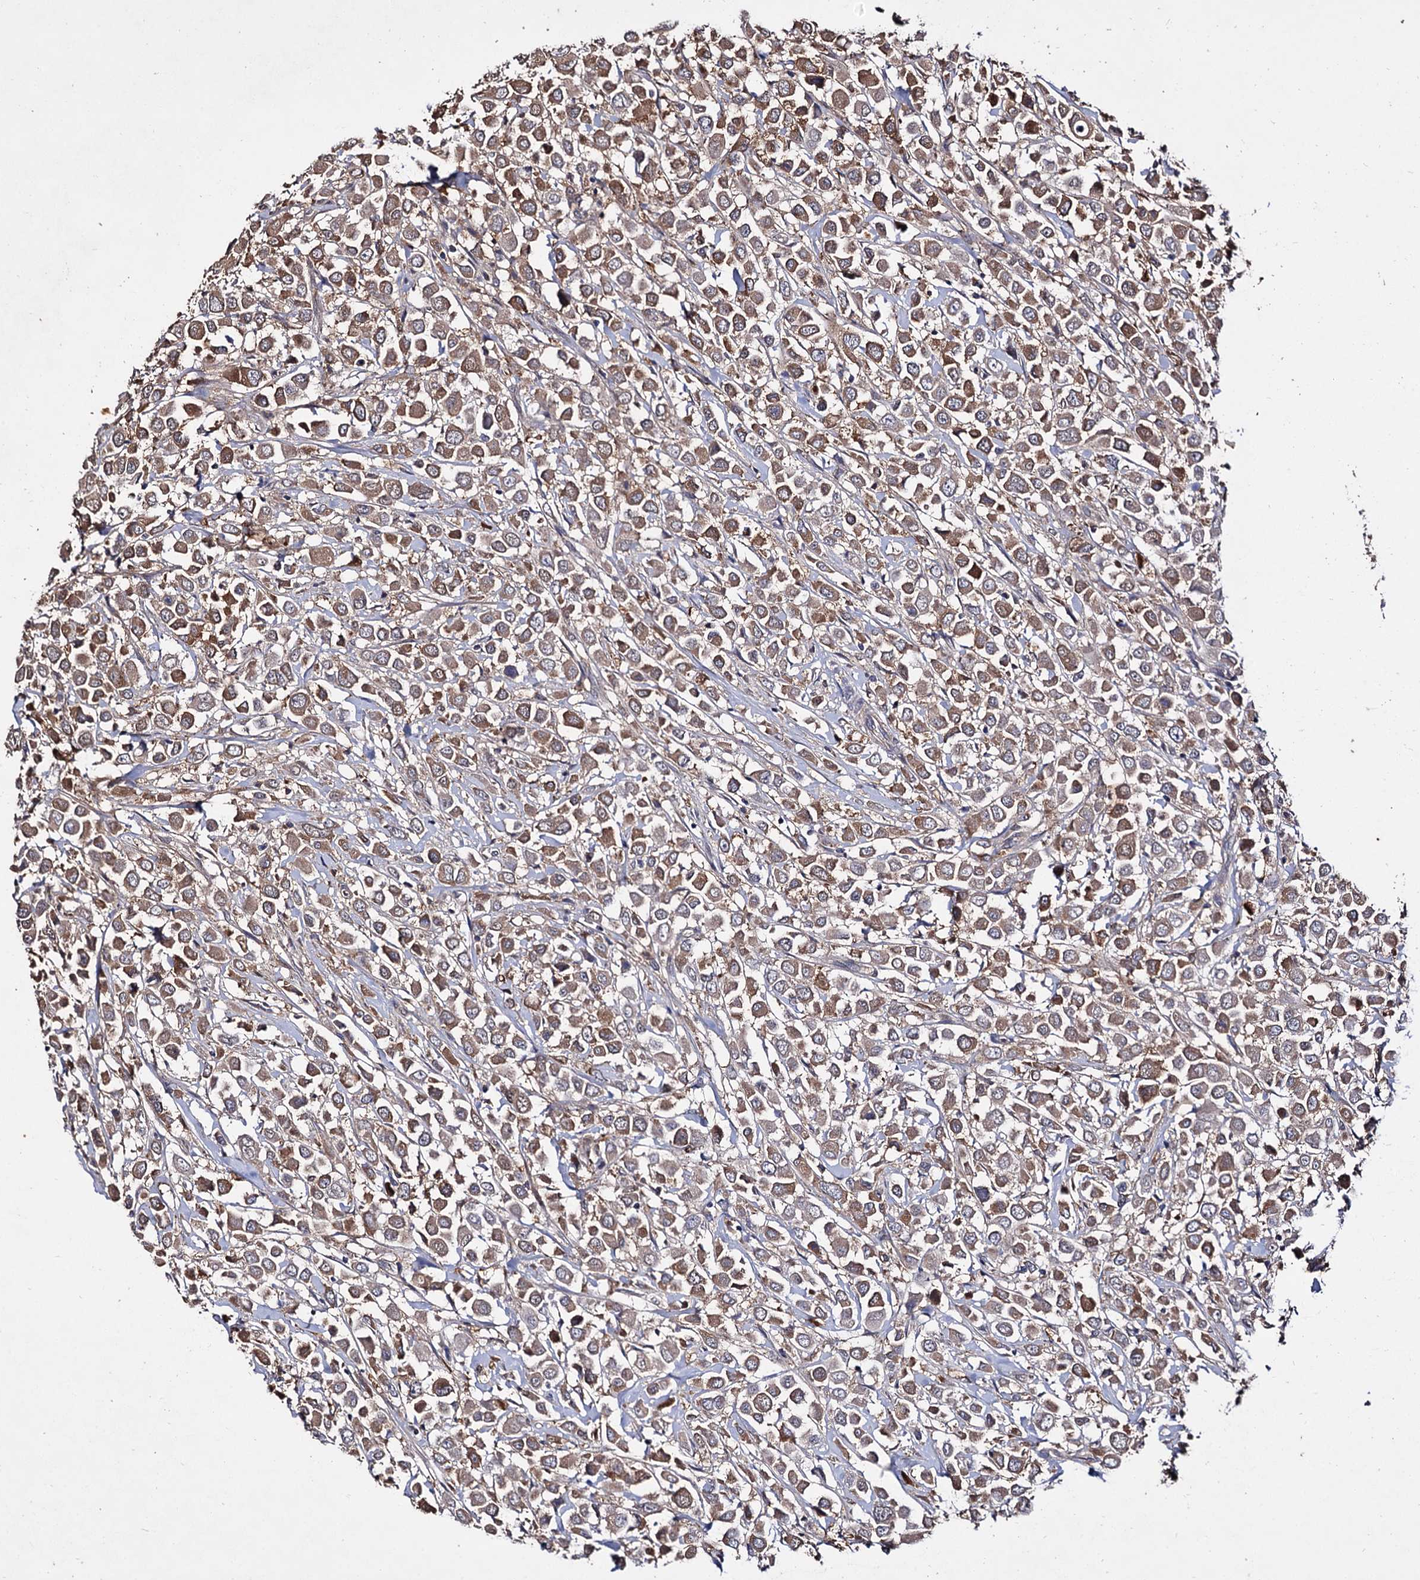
{"staining": {"intensity": "moderate", "quantity": ">75%", "location": "cytoplasmic/membranous"}, "tissue": "breast cancer", "cell_type": "Tumor cells", "image_type": "cancer", "snomed": [{"axis": "morphology", "description": "Duct carcinoma"}, {"axis": "topography", "description": "Breast"}], "caption": "A high-resolution photomicrograph shows immunohistochemistry (IHC) staining of breast cancer (intraductal carcinoma), which exhibits moderate cytoplasmic/membranous positivity in approximately >75% of tumor cells.", "gene": "ARFIP2", "patient": {"sex": "female", "age": 61}}